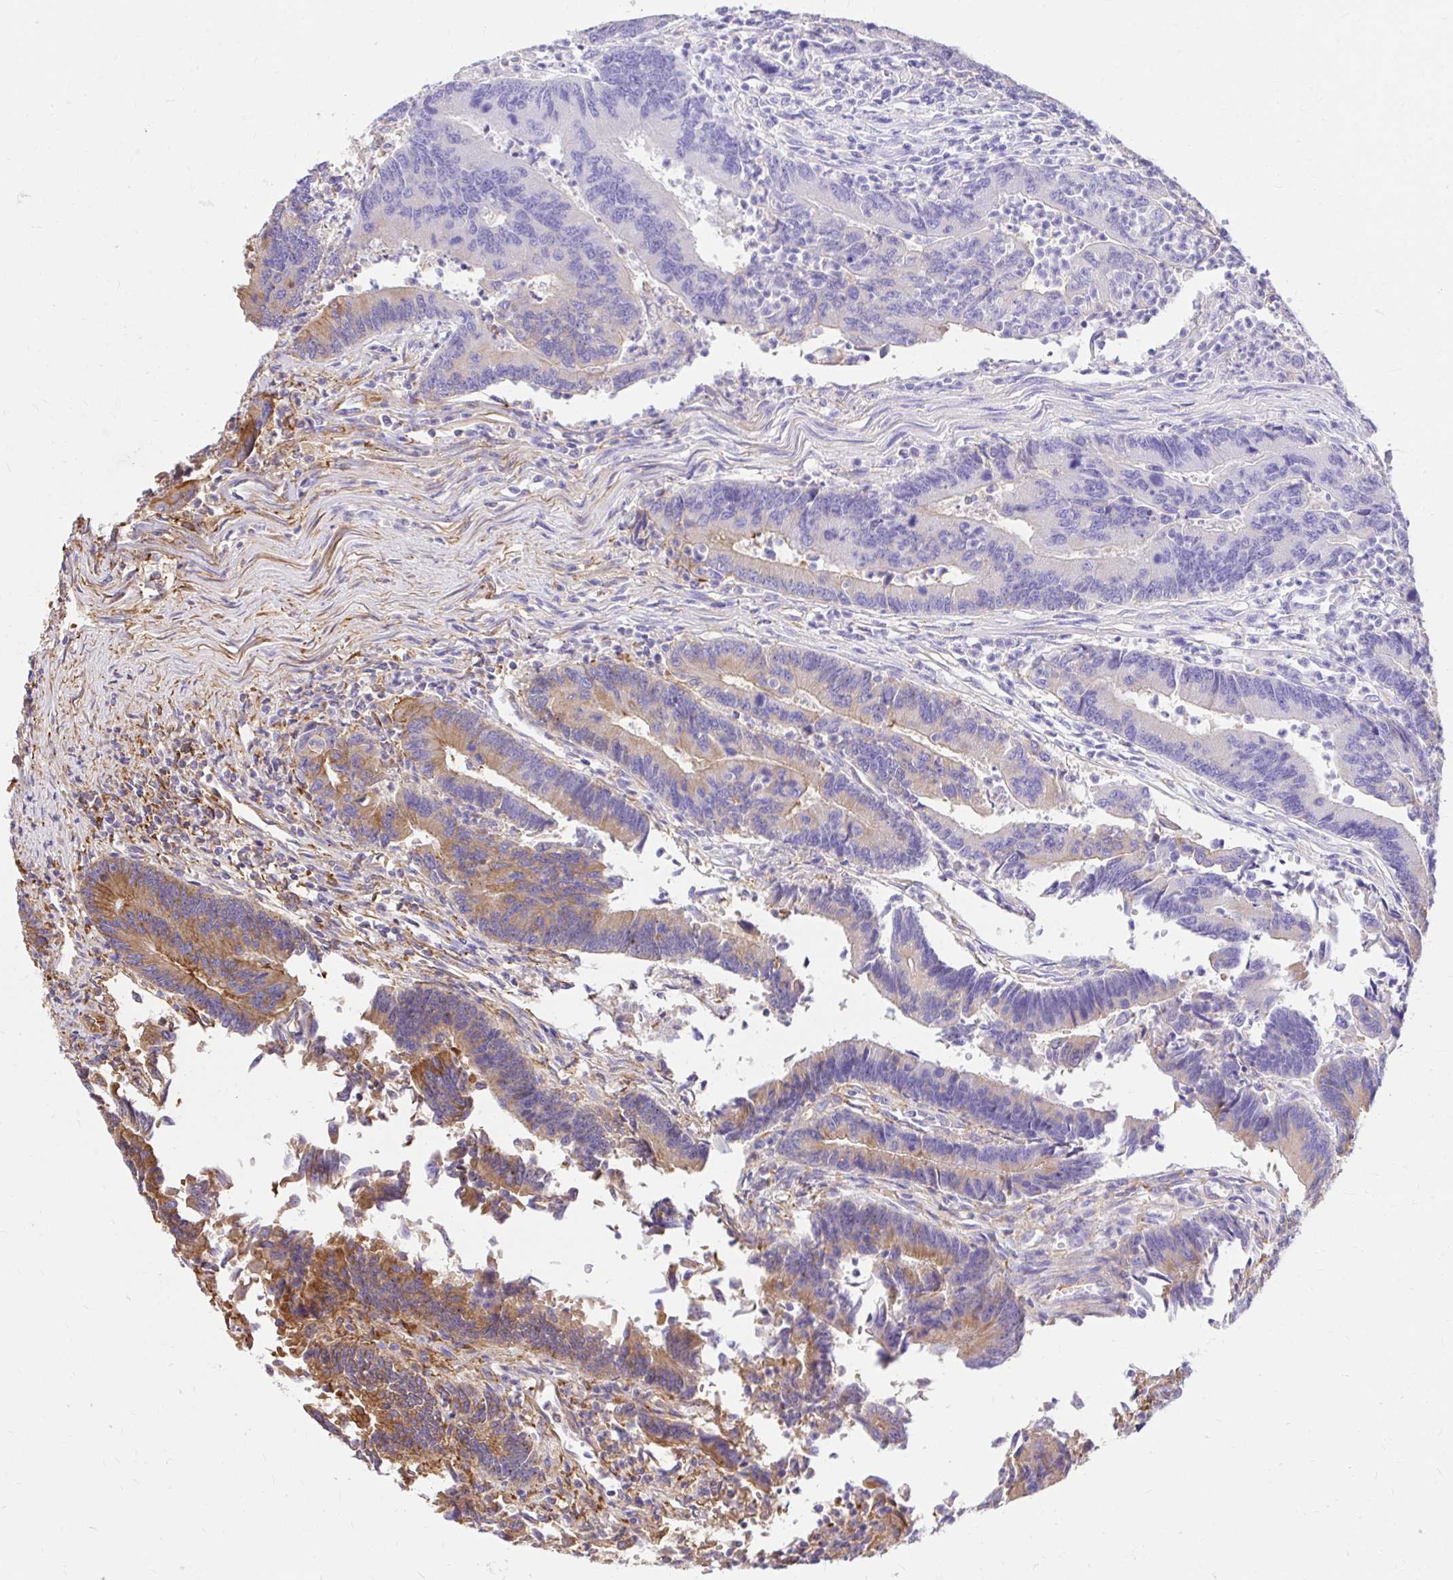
{"staining": {"intensity": "moderate", "quantity": "<25%", "location": "cytoplasmic/membranous"}, "tissue": "colorectal cancer", "cell_type": "Tumor cells", "image_type": "cancer", "snomed": [{"axis": "morphology", "description": "Adenocarcinoma, NOS"}, {"axis": "topography", "description": "Colon"}], "caption": "Immunohistochemistry image of colorectal cancer stained for a protein (brown), which displays low levels of moderate cytoplasmic/membranous staining in about <25% of tumor cells.", "gene": "ABCB10", "patient": {"sex": "female", "age": 67}}